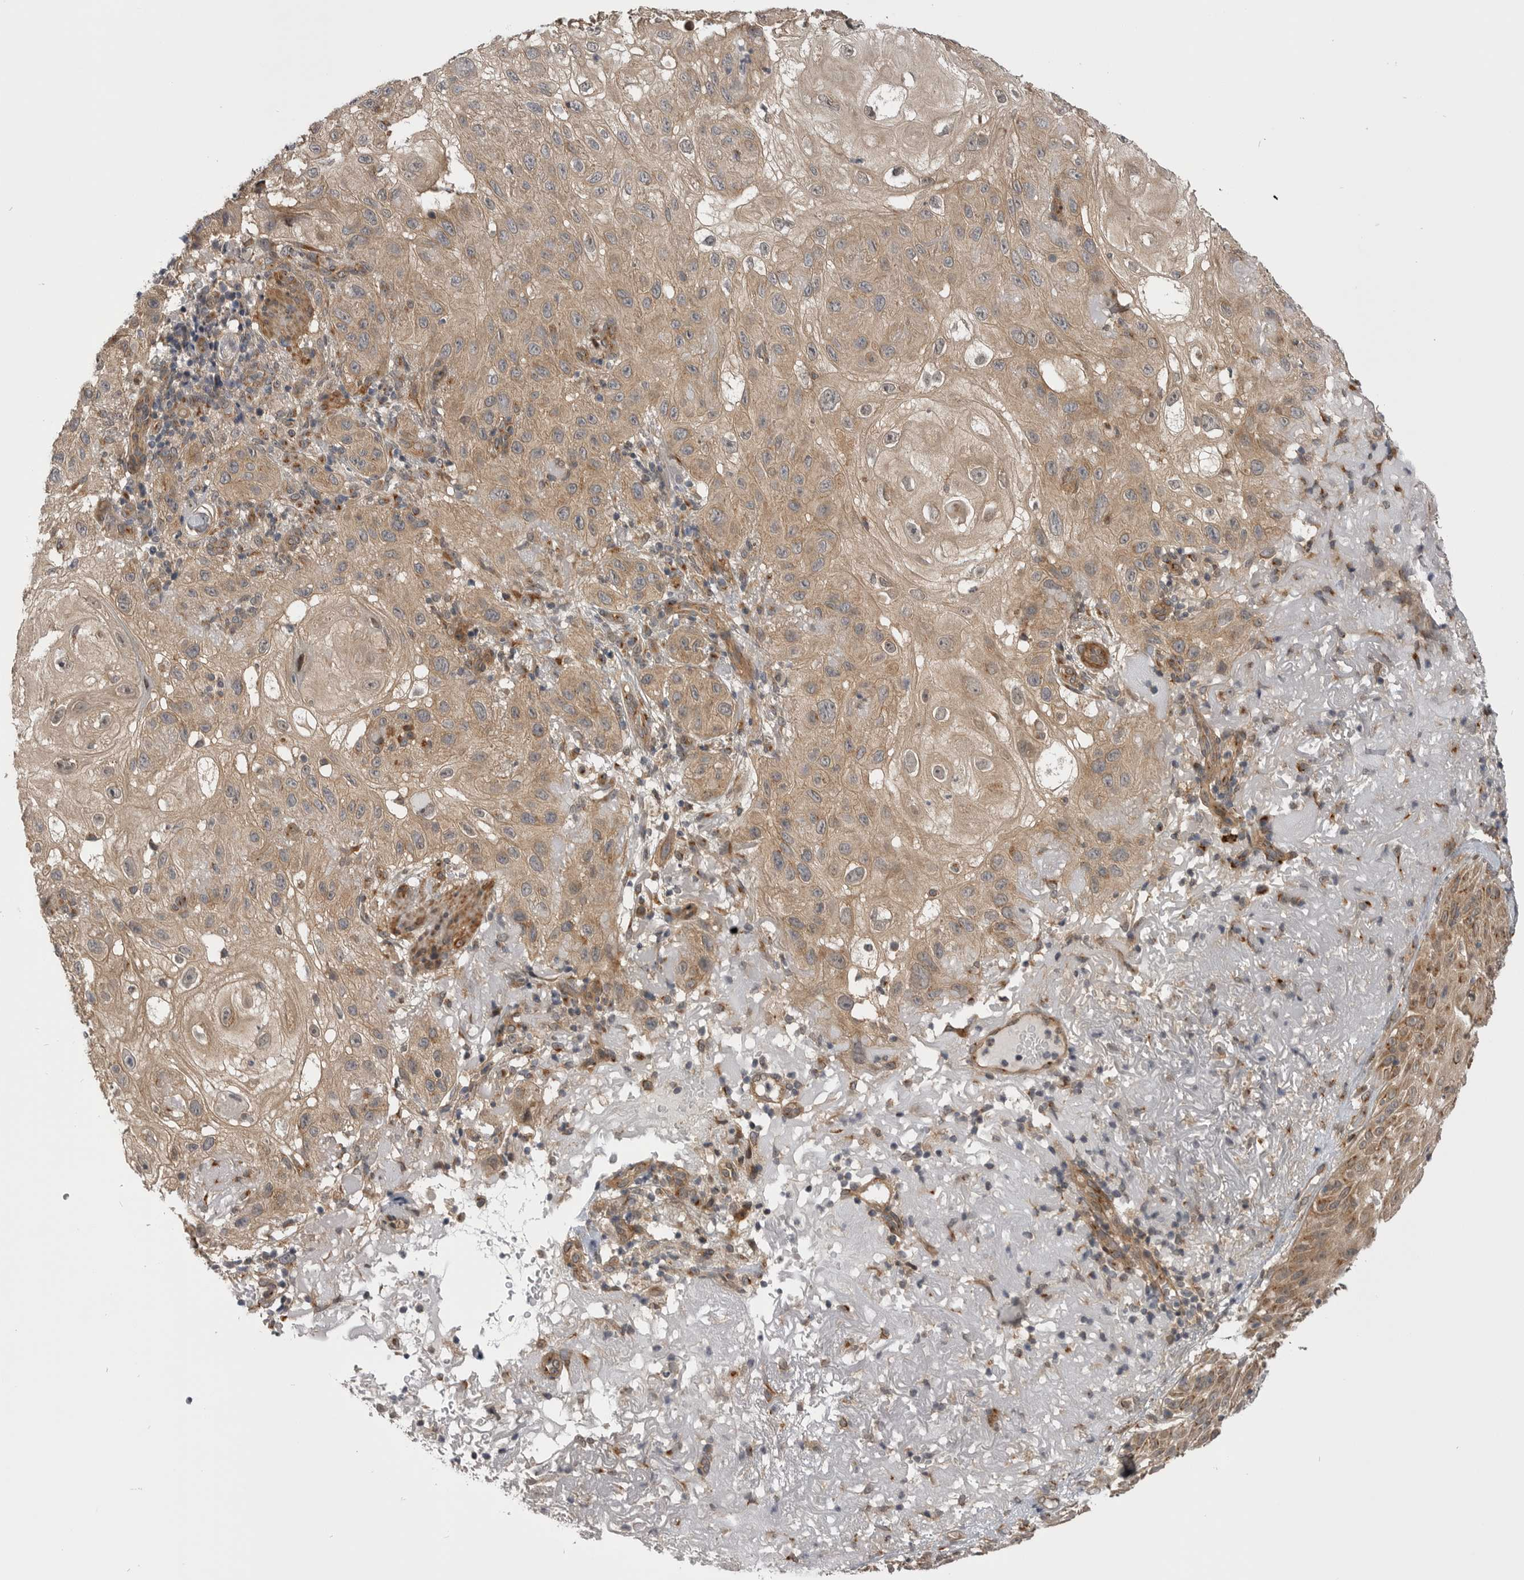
{"staining": {"intensity": "moderate", "quantity": ">75%", "location": "cytoplasmic/membranous"}, "tissue": "skin cancer", "cell_type": "Tumor cells", "image_type": "cancer", "snomed": [{"axis": "morphology", "description": "Normal tissue, NOS"}, {"axis": "morphology", "description": "Squamous cell carcinoma, NOS"}, {"axis": "topography", "description": "Skin"}], "caption": "Human skin cancer (squamous cell carcinoma) stained for a protein (brown) reveals moderate cytoplasmic/membranous positive positivity in about >75% of tumor cells.", "gene": "PDCL", "patient": {"sex": "female", "age": 96}}